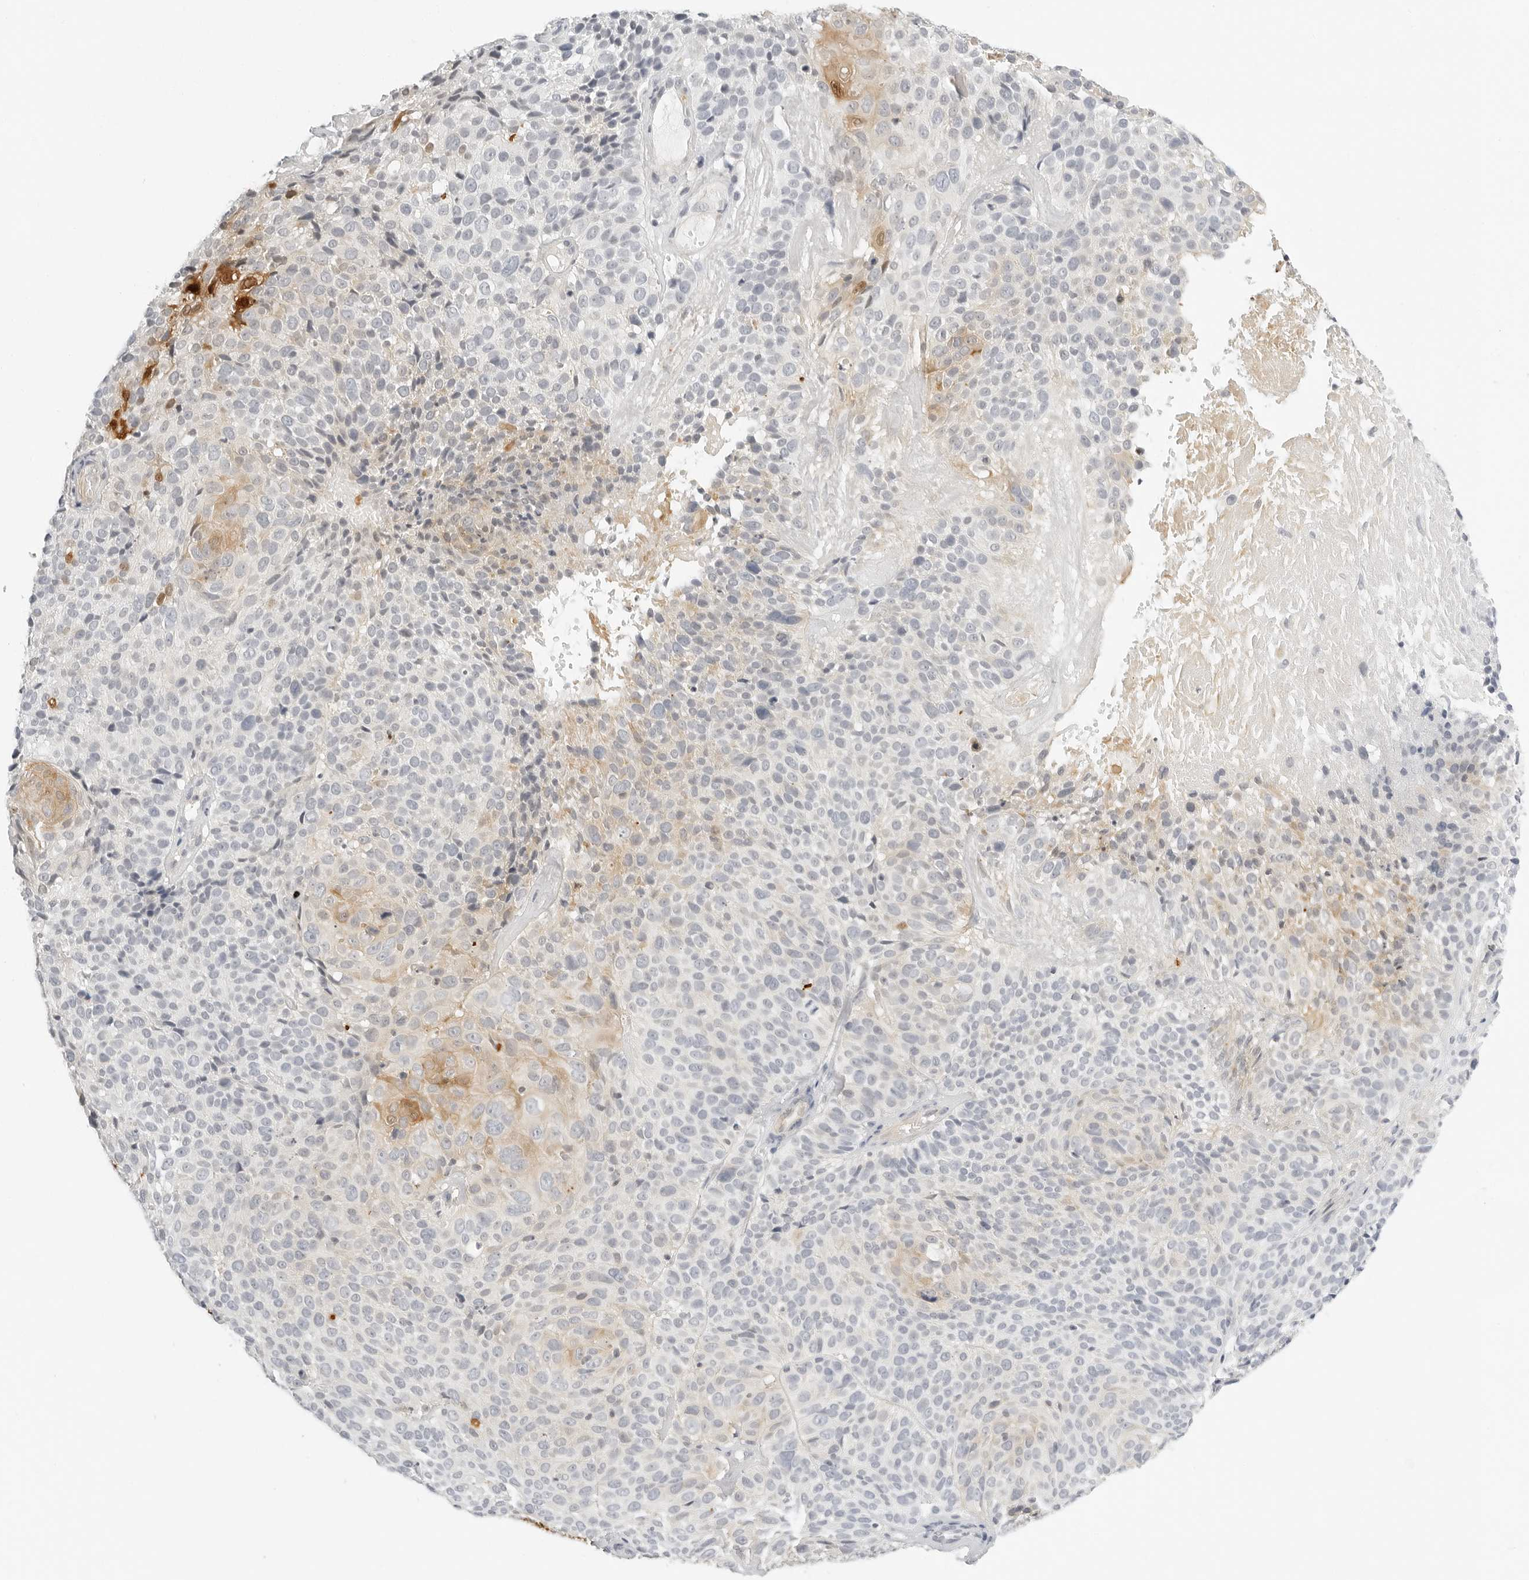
{"staining": {"intensity": "strong", "quantity": "<25%", "location": "cytoplasmic/membranous"}, "tissue": "cervical cancer", "cell_type": "Tumor cells", "image_type": "cancer", "snomed": [{"axis": "morphology", "description": "Squamous cell carcinoma, NOS"}, {"axis": "topography", "description": "Cervix"}], "caption": "Immunohistochemical staining of cervical cancer reveals strong cytoplasmic/membranous protein expression in approximately <25% of tumor cells.", "gene": "OSCP1", "patient": {"sex": "female", "age": 74}}